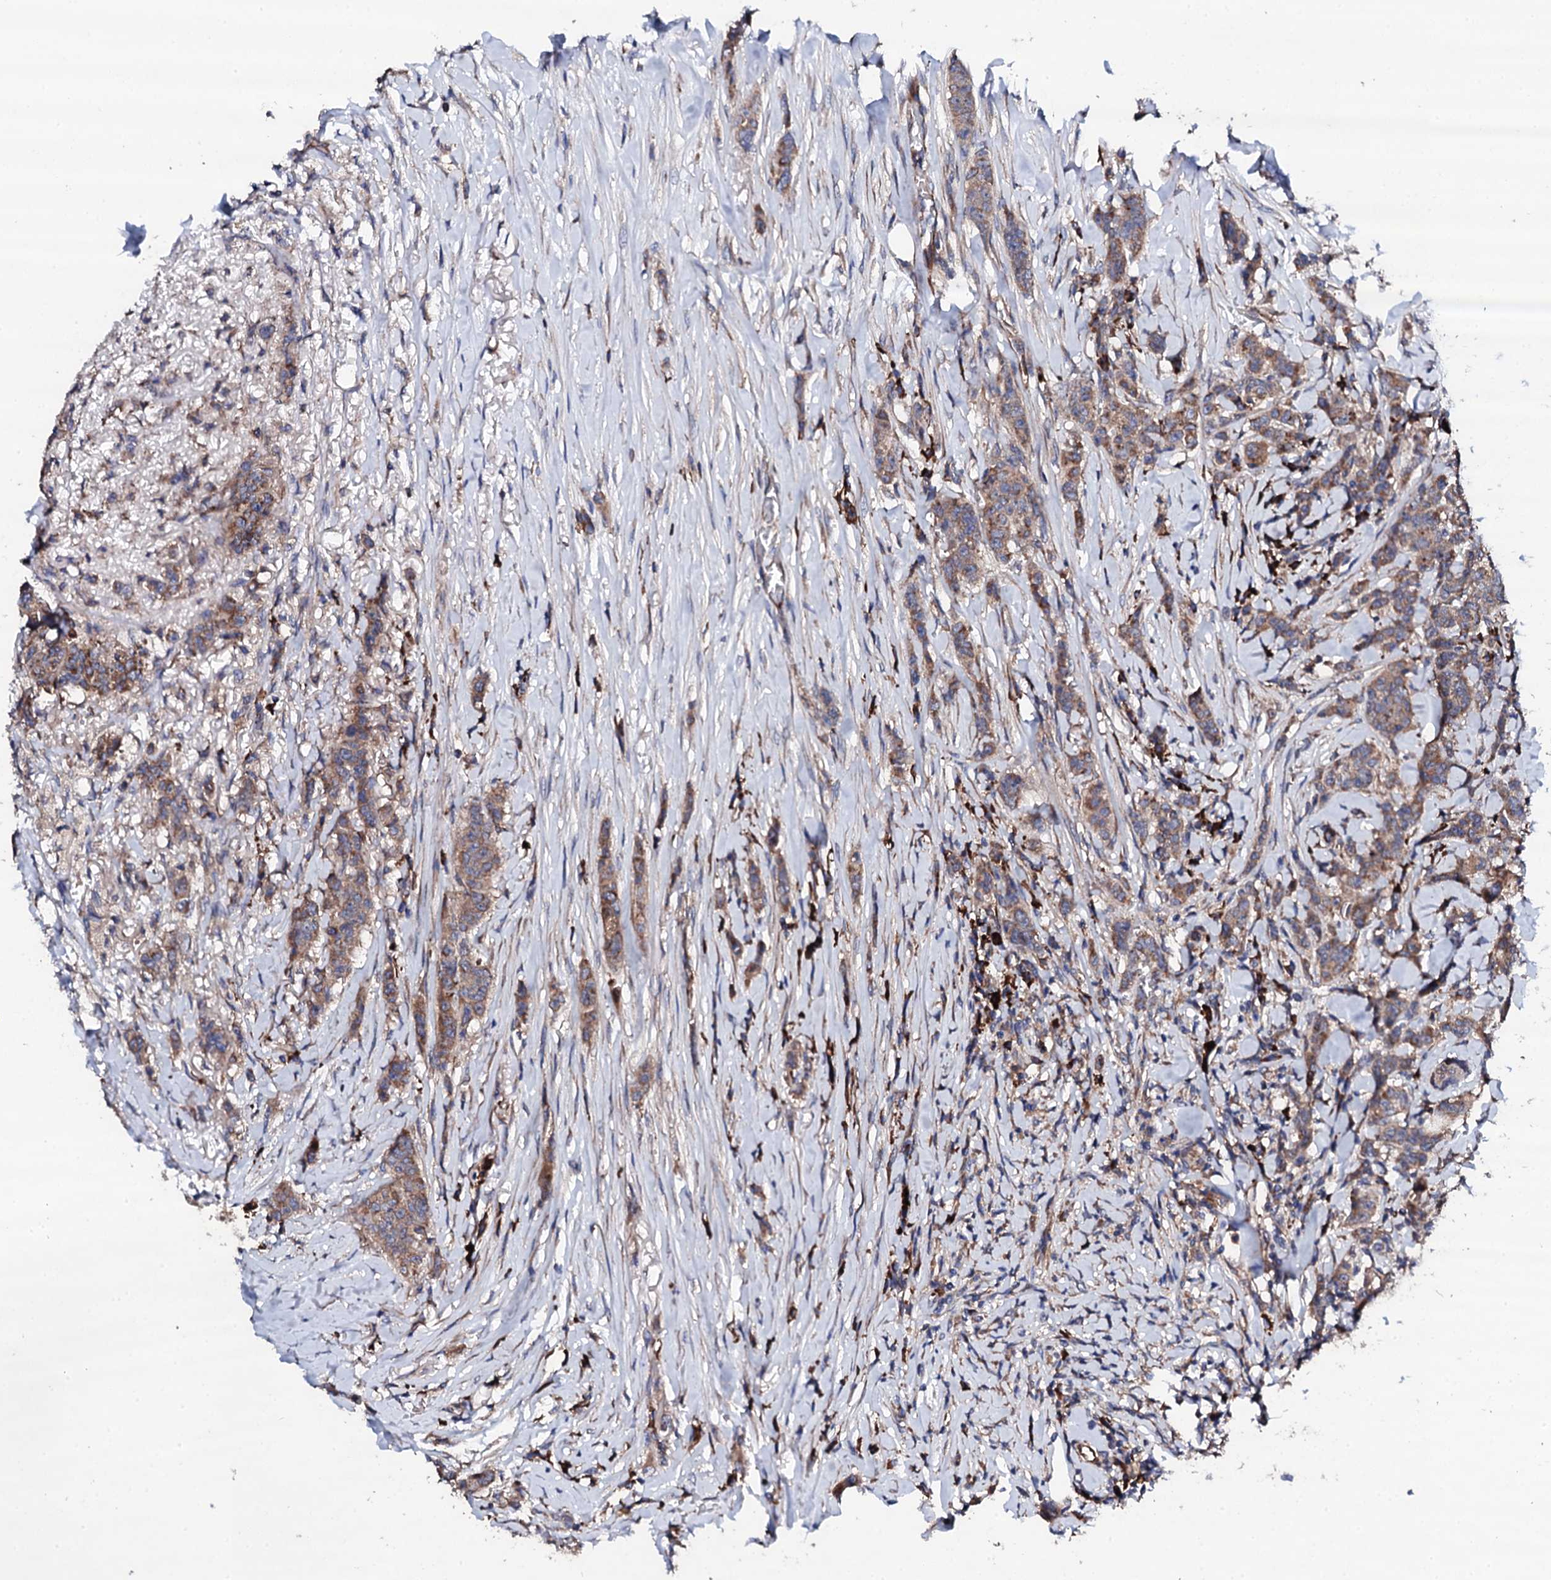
{"staining": {"intensity": "moderate", "quantity": ">75%", "location": "cytoplasmic/membranous"}, "tissue": "breast cancer", "cell_type": "Tumor cells", "image_type": "cancer", "snomed": [{"axis": "morphology", "description": "Duct carcinoma"}, {"axis": "topography", "description": "Breast"}], "caption": "IHC of breast infiltrating ductal carcinoma exhibits medium levels of moderate cytoplasmic/membranous positivity in approximately >75% of tumor cells. The protein of interest is shown in brown color, while the nuclei are stained blue.", "gene": "LIPT2", "patient": {"sex": "female", "age": 40}}